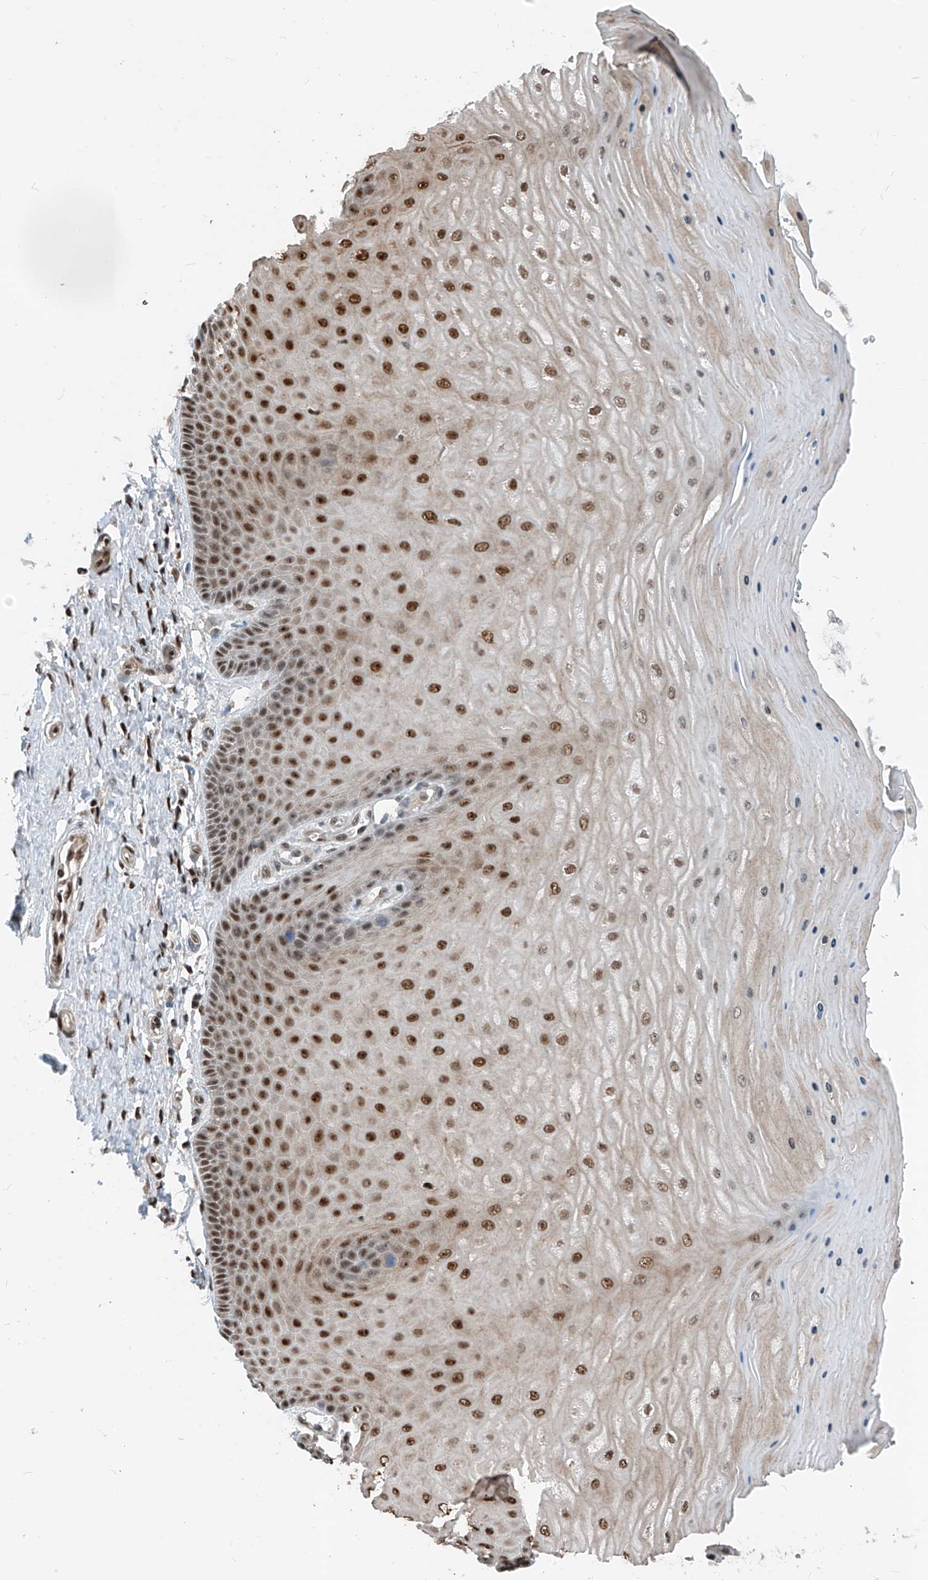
{"staining": {"intensity": "strong", "quantity": ">75%", "location": "nuclear"}, "tissue": "cervix", "cell_type": "Glandular cells", "image_type": "normal", "snomed": [{"axis": "morphology", "description": "Normal tissue, NOS"}, {"axis": "topography", "description": "Cervix"}], "caption": "Immunohistochemical staining of benign human cervix reveals strong nuclear protein staining in approximately >75% of glandular cells. The staining is performed using DAB brown chromogen to label protein expression. The nuclei are counter-stained blue using hematoxylin.", "gene": "RBP7", "patient": {"sex": "female", "age": 55}}